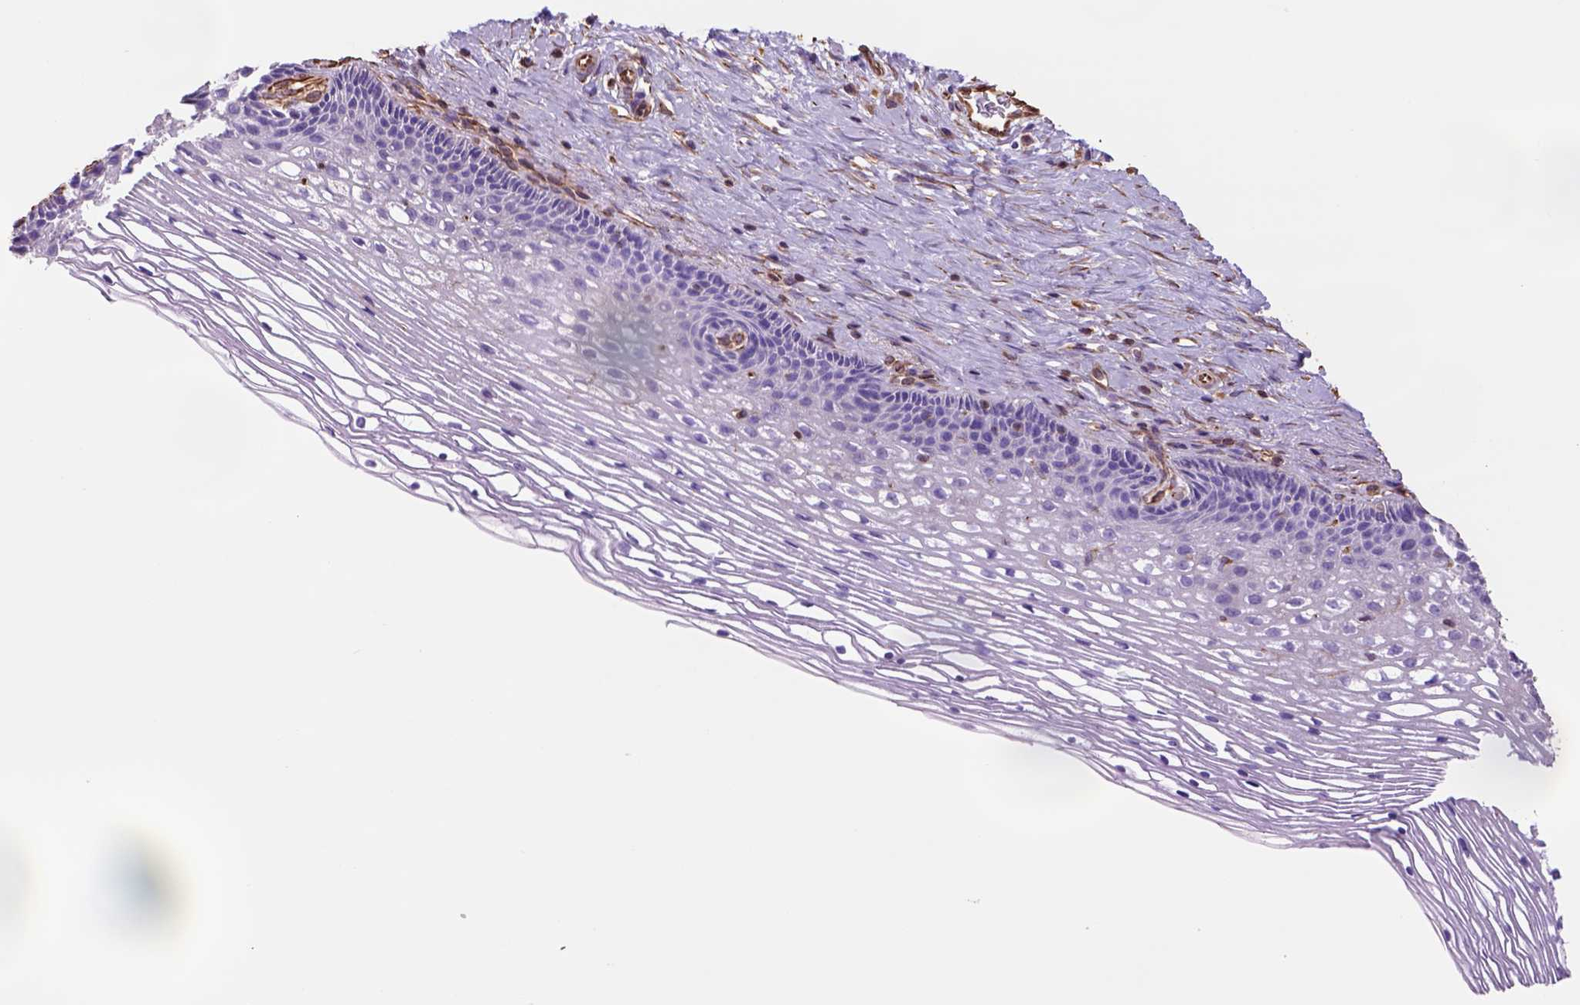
{"staining": {"intensity": "negative", "quantity": "none", "location": "none"}, "tissue": "cervix", "cell_type": "Glandular cells", "image_type": "normal", "snomed": [{"axis": "morphology", "description": "Normal tissue, NOS"}, {"axis": "topography", "description": "Cervix"}], "caption": "DAB immunohistochemical staining of benign human cervix reveals no significant positivity in glandular cells. (Brightfield microscopy of DAB (3,3'-diaminobenzidine) immunohistochemistry (IHC) at high magnification).", "gene": "ZZZ3", "patient": {"sex": "female", "age": 34}}